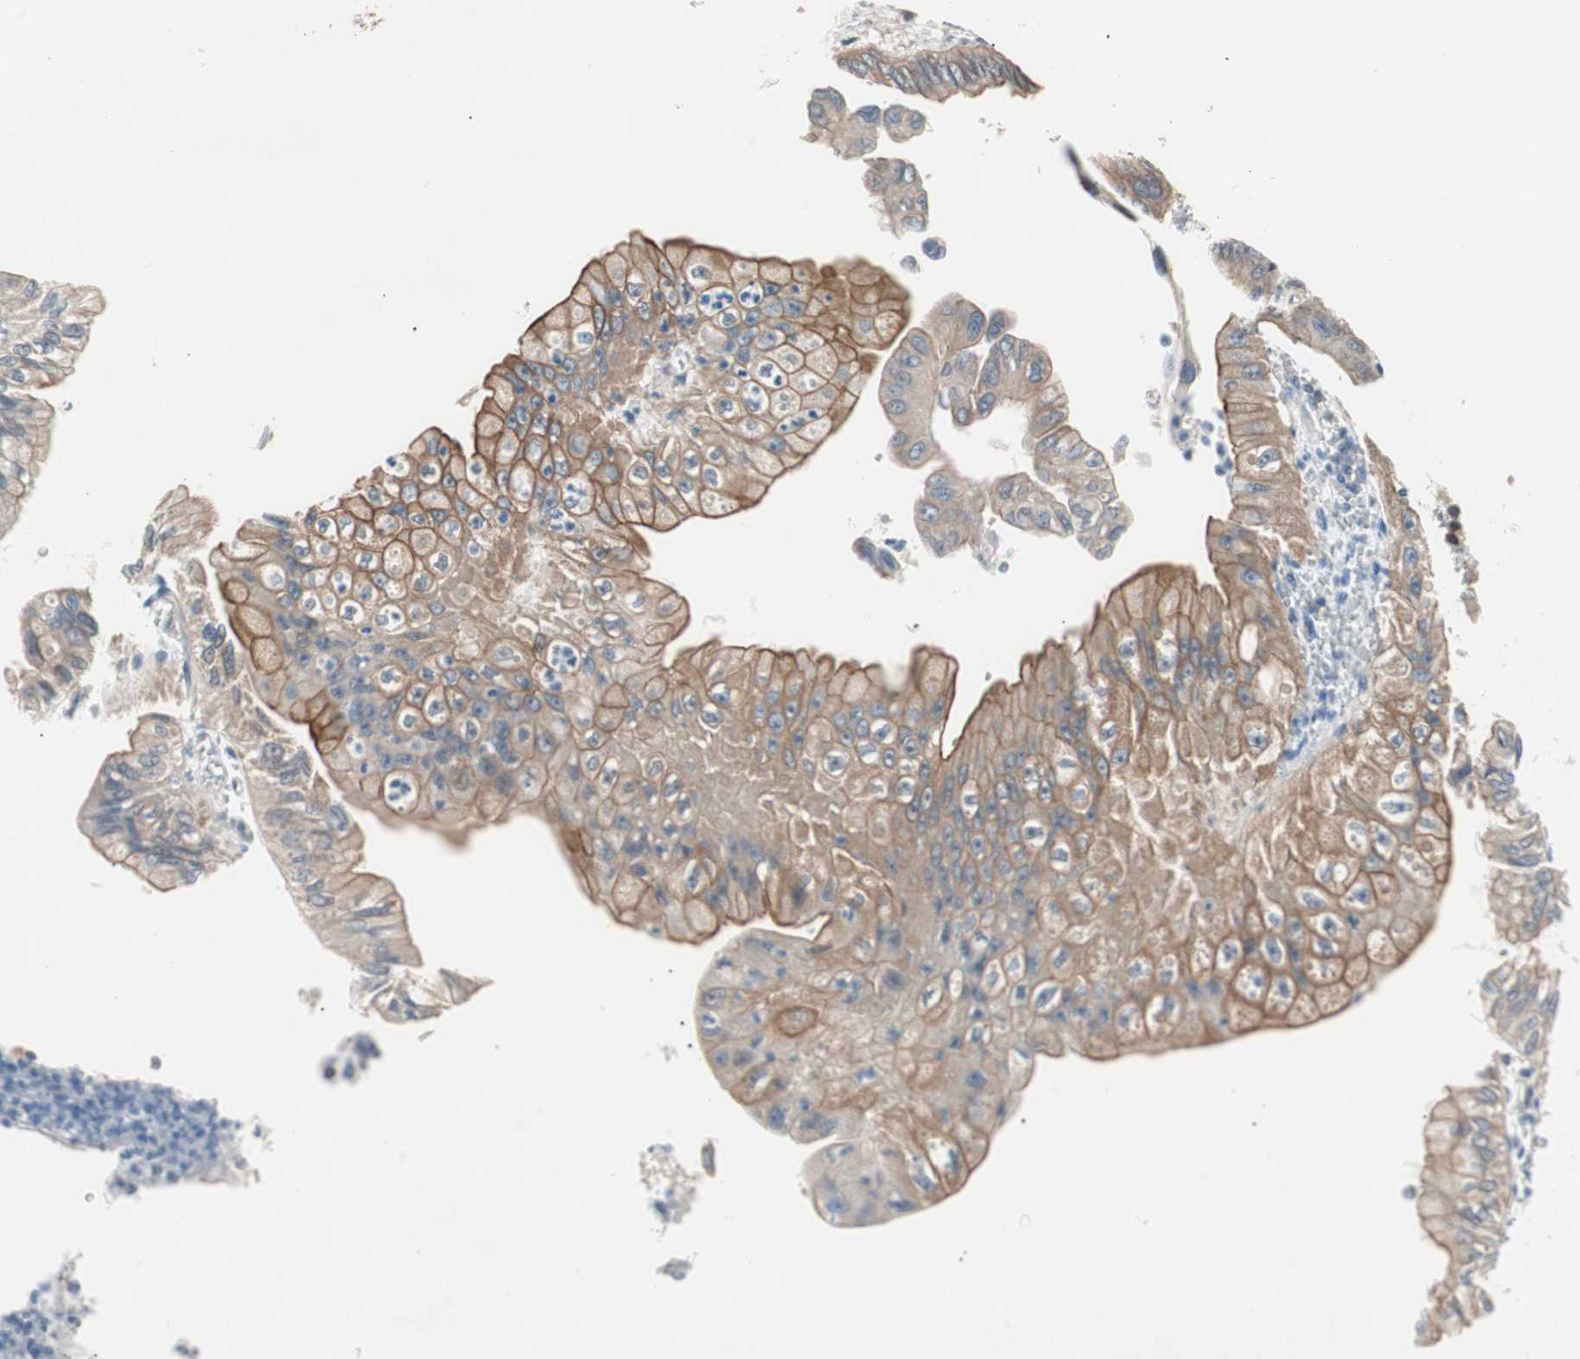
{"staining": {"intensity": "moderate", "quantity": ">75%", "location": "cytoplasmic/membranous"}, "tissue": "pancreatic cancer", "cell_type": "Tumor cells", "image_type": "cancer", "snomed": [{"axis": "morphology", "description": "Normal tissue, NOS"}, {"axis": "topography", "description": "Lymph node"}], "caption": "An IHC image of neoplastic tissue is shown. Protein staining in brown highlights moderate cytoplasmic/membranous positivity in pancreatic cancer within tumor cells. The staining was performed using DAB (3,3'-diaminobenzidine) to visualize the protein expression in brown, while the nuclei were stained in blue with hematoxylin (Magnification: 20x).", "gene": "SMG1", "patient": {"sex": "male", "age": 50}}